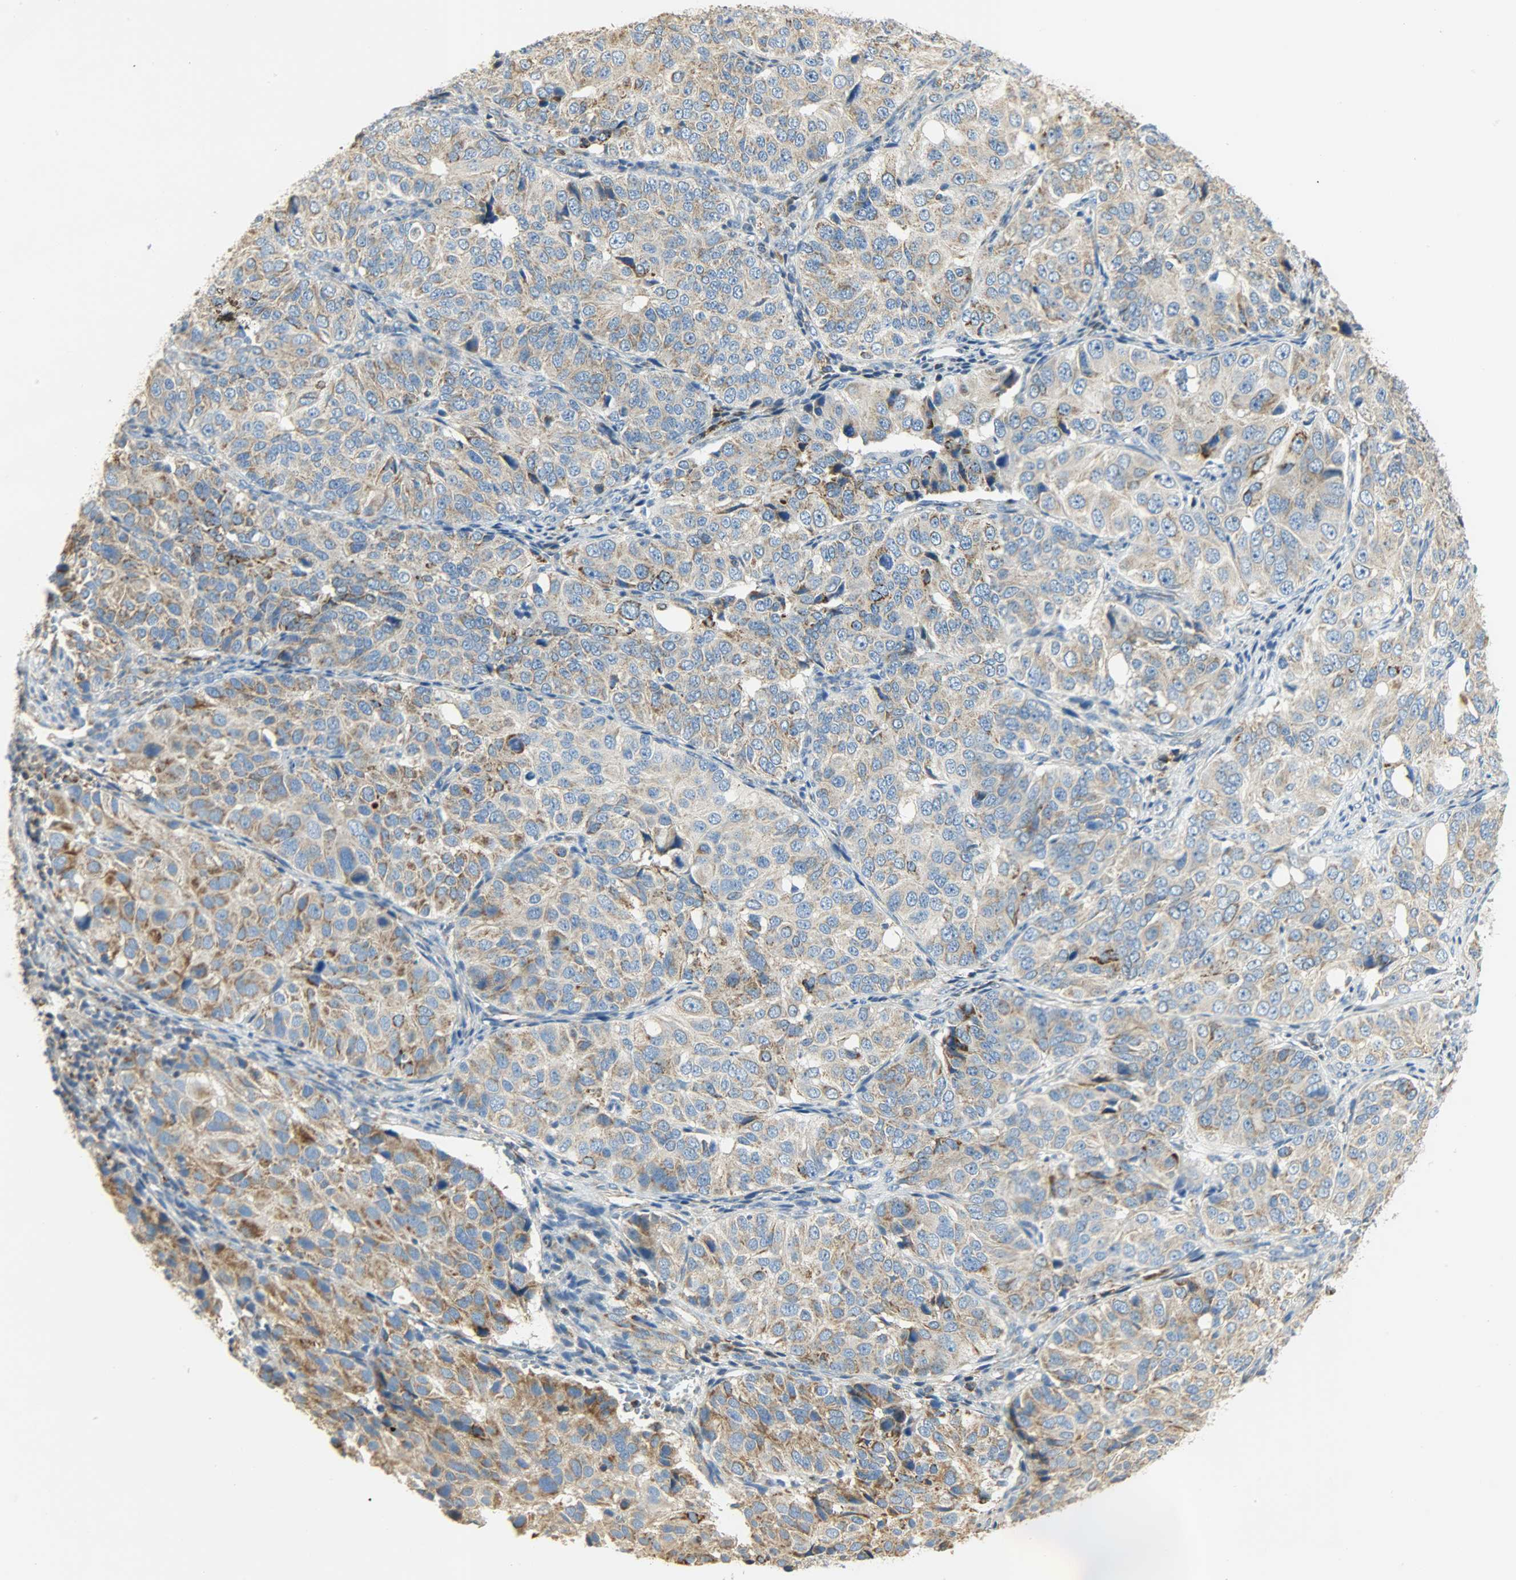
{"staining": {"intensity": "moderate", "quantity": ">75%", "location": "cytoplasmic/membranous"}, "tissue": "ovarian cancer", "cell_type": "Tumor cells", "image_type": "cancer", "snomed": [{"axis": "morphology", "description": "Carcinoma, endometroid"}, {"axis": "topography", "description": "Ovary"}], "caption": "Protein staining reveals moderate cytoplasmic/membranous staining in about >75% of tumor cells in ovarian cancer (endometroid carcinoma).", "gene": "NNT", "patient": {"sex": "female", "age": 51}}